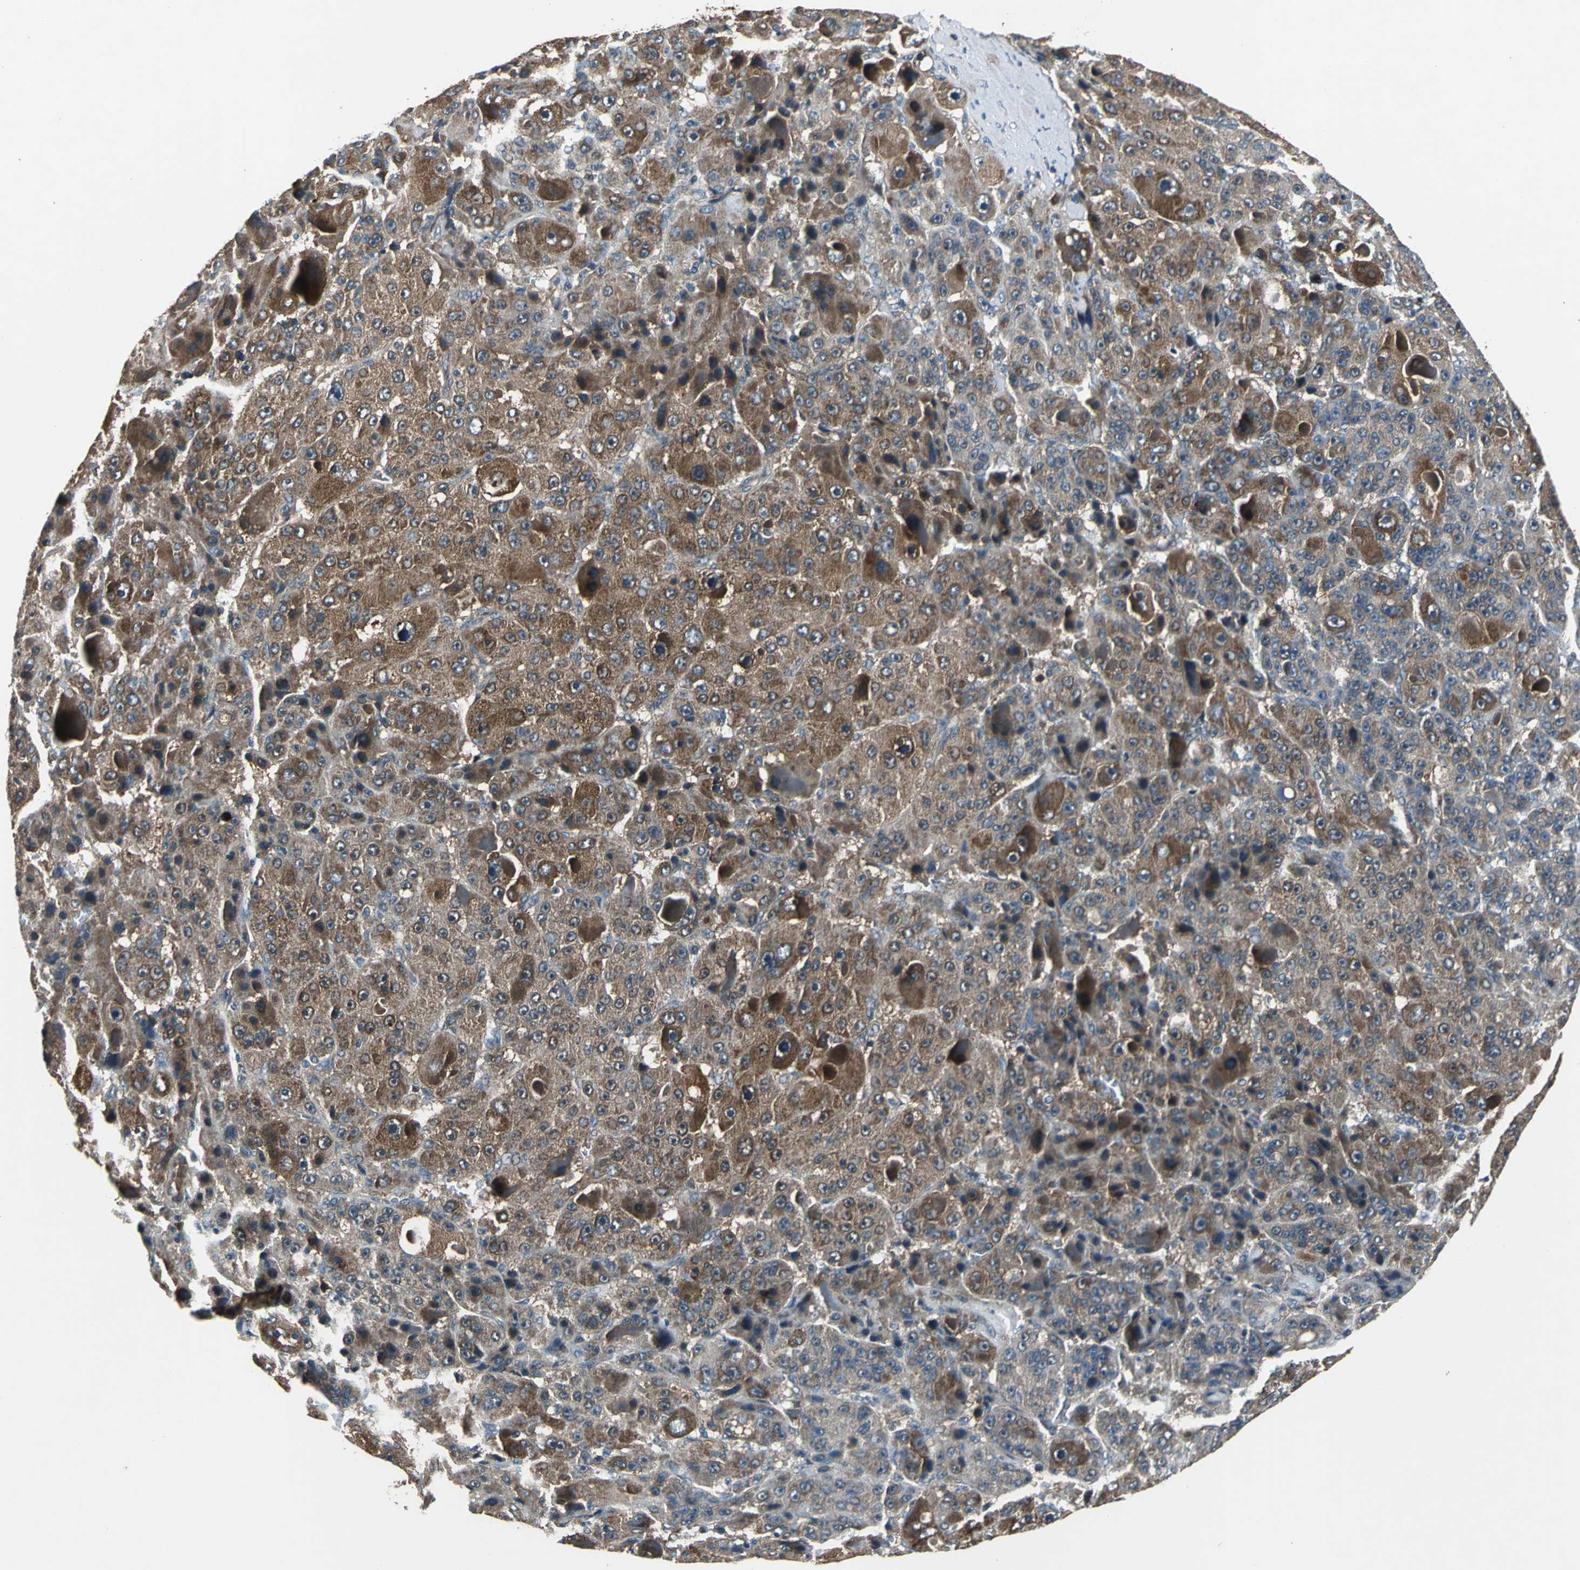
{"staining": {"intensity": "strong", "quantity": ">75%", "location": "cytoplasmic/membranous"}, "tissue": "liver cancer", "cell_type": "Tumor cells", "image_type": "cancer", "snomed": [{"axis": "morphology", "description": "Carcinoma, Hepatocellular, NOS"}, {"axis": "topography", "description": "Liver"}], "caption": "Immunohistochemistry (IHC) micrograph of human hepatocellular carcinoma (liver) stained for a protein (brown), which displays high levels of strong cytoplasmic/membranous staining in approximately >75% of tumor cells.", "gene": "ZNF608", "patient": {"sex": "male", "age": 76}}